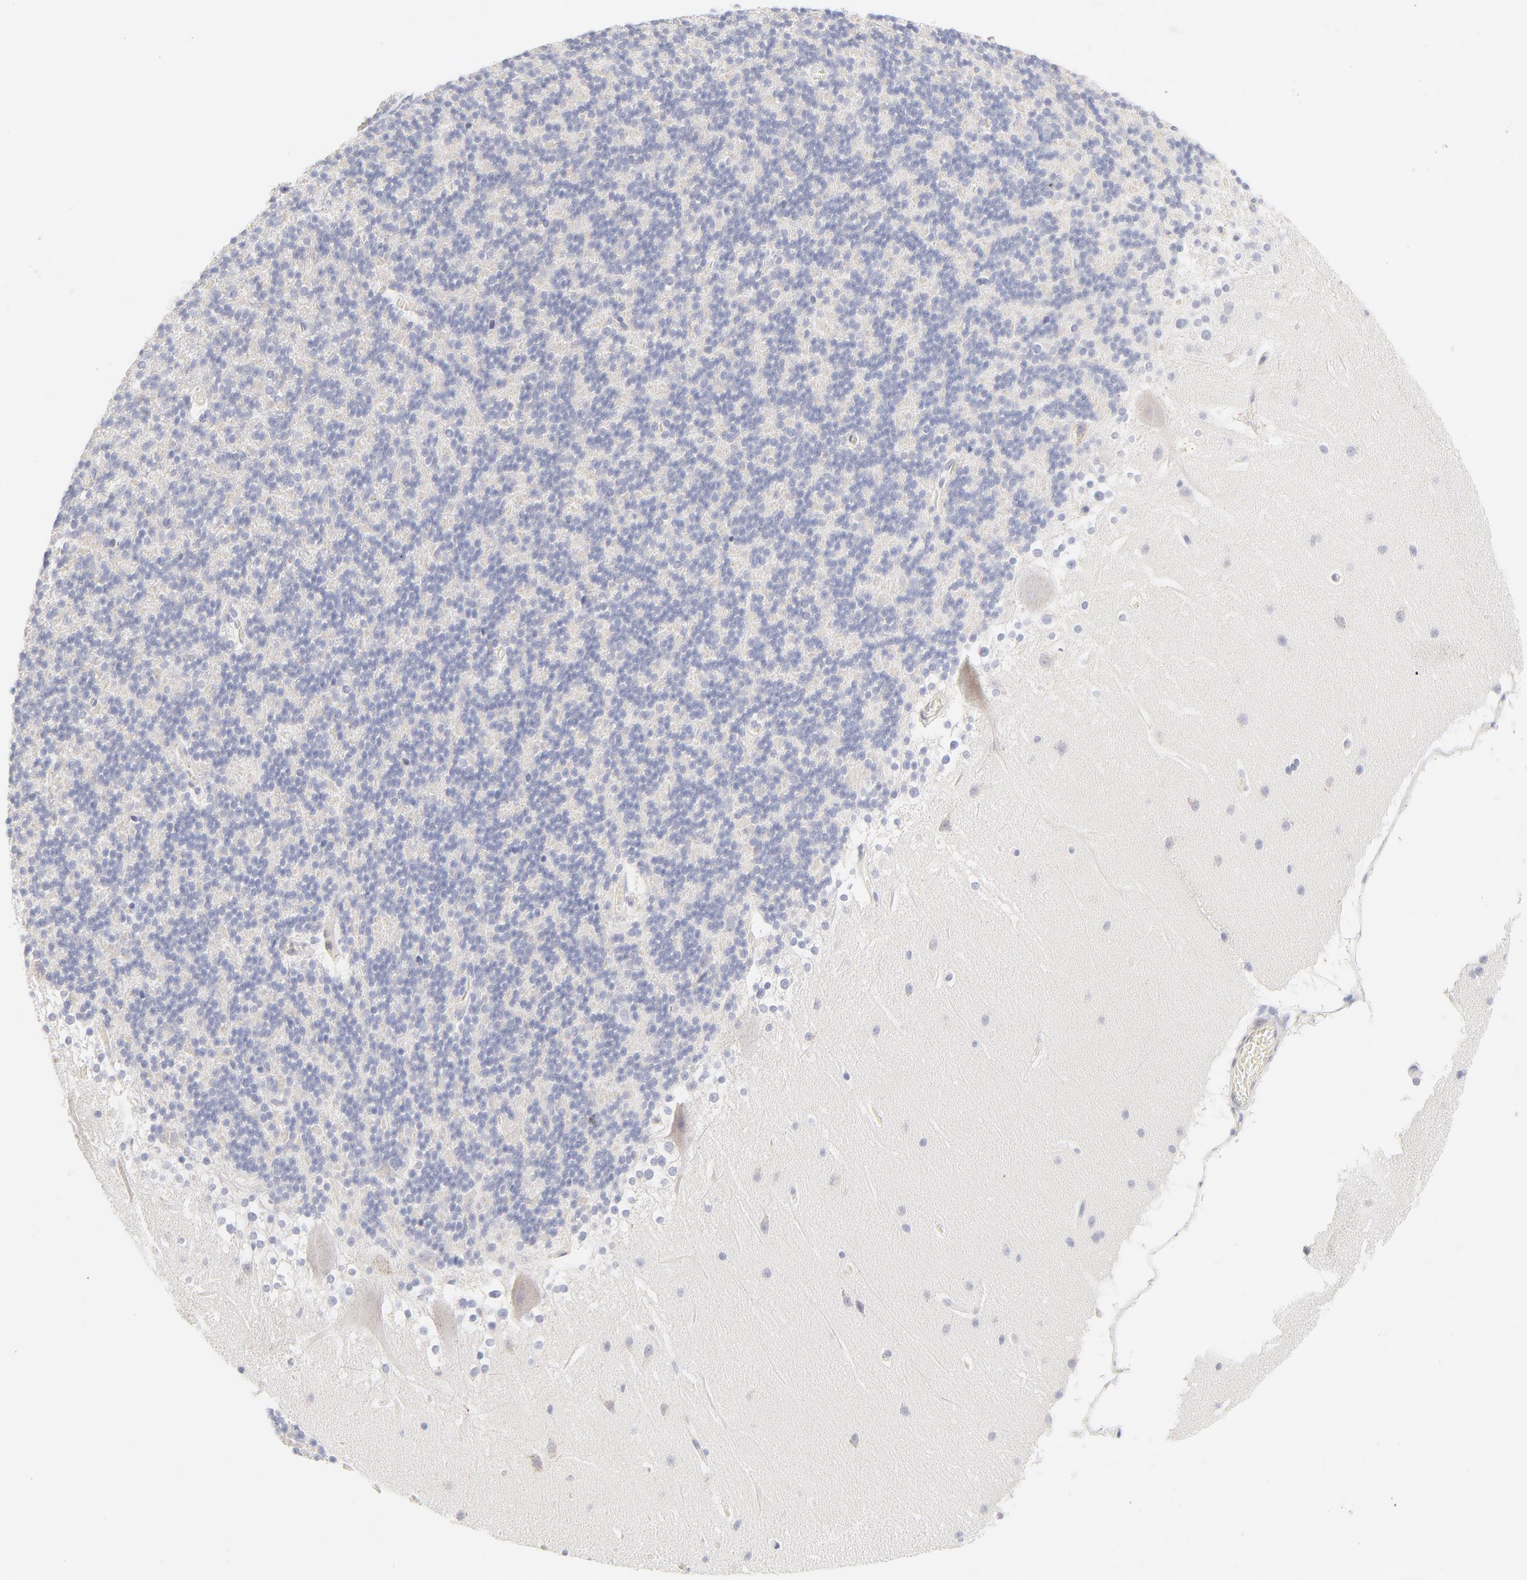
{"staining": {"intensity": "negative", "quantity": "none", "location": "none"}, "tissue": "cerebellum", "cell_type": "Cells in granular layer", "image_type": "normal", "snomed": [{"axis": "morphology", "description": "Normal tissue, NOS"}, {"axis": "topography", "description": "Cerebellum"}], "caption": "Cells in granular layer show no significant positivity in benign cerebellum. Brightfield microscopy of immunohistochemistry (IHC) stained with DAB (3,3'-diaminobenzidine) (brown) and hematoxylin (blue), captured at high magnification.", "gene": "NPNT", "patient": {"sex": "female", "age": 19}}